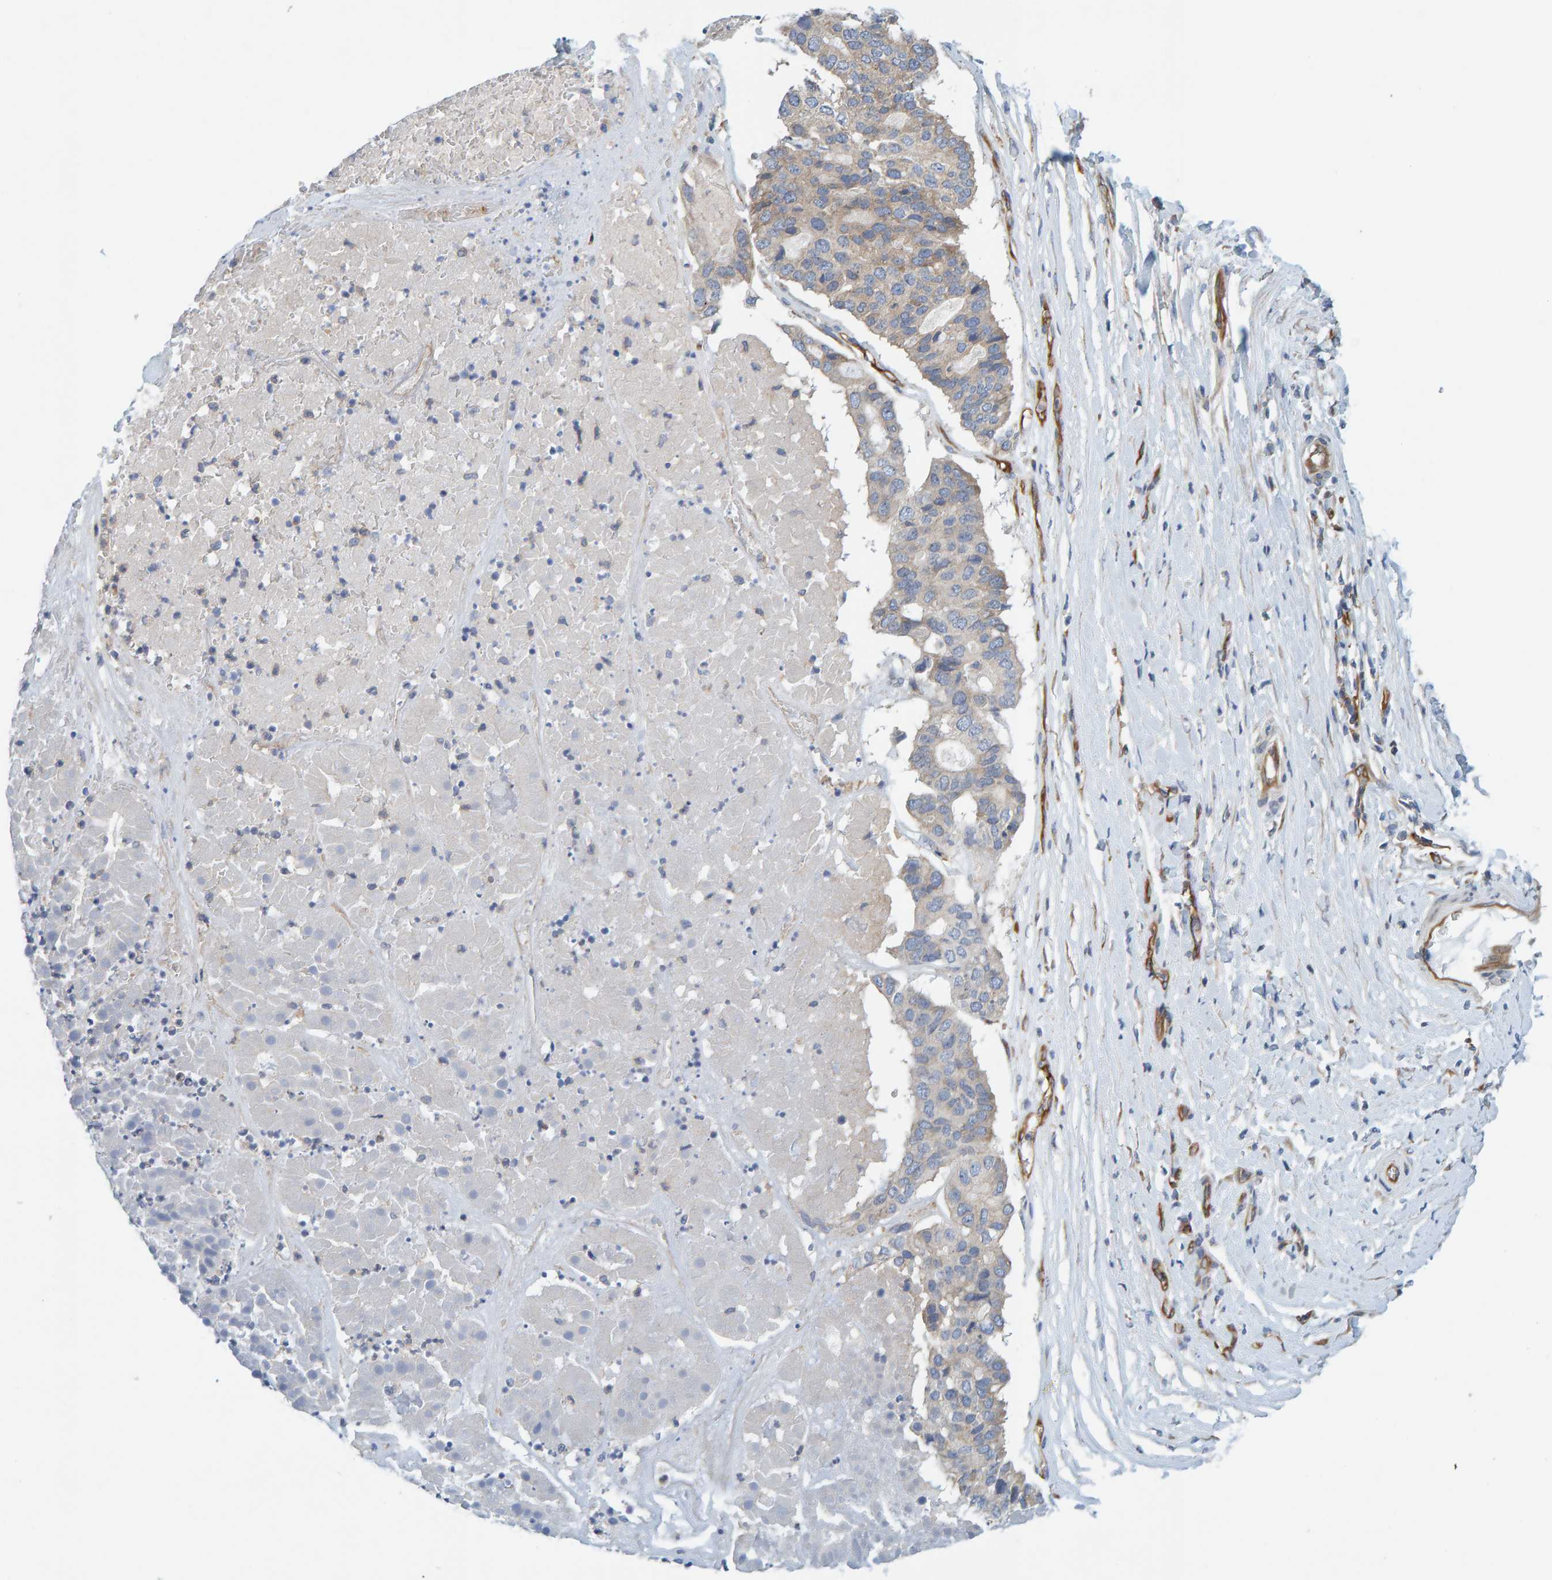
{"staining": {"intensity": "negative", "quantity": "none", "location": "none"}, "tissue": "pancreatic cancer", "cell_type": "Tumor cells", "image_type": "cancer", "snomed": [{"axis": "morphology", "description": "Adenocarcinoma, NOS"}, {"axis": "topography", "description": "Pancreas"}], "caption": "Immunohistochemistry (IHC) histopathology image of human pancreatic cancer (adenocarcinoma) stained for a protein (brown), which reveals no expression in tumor cells.", "gene": "PRKD2", "patient": {"sex": "male", "age": 50}}